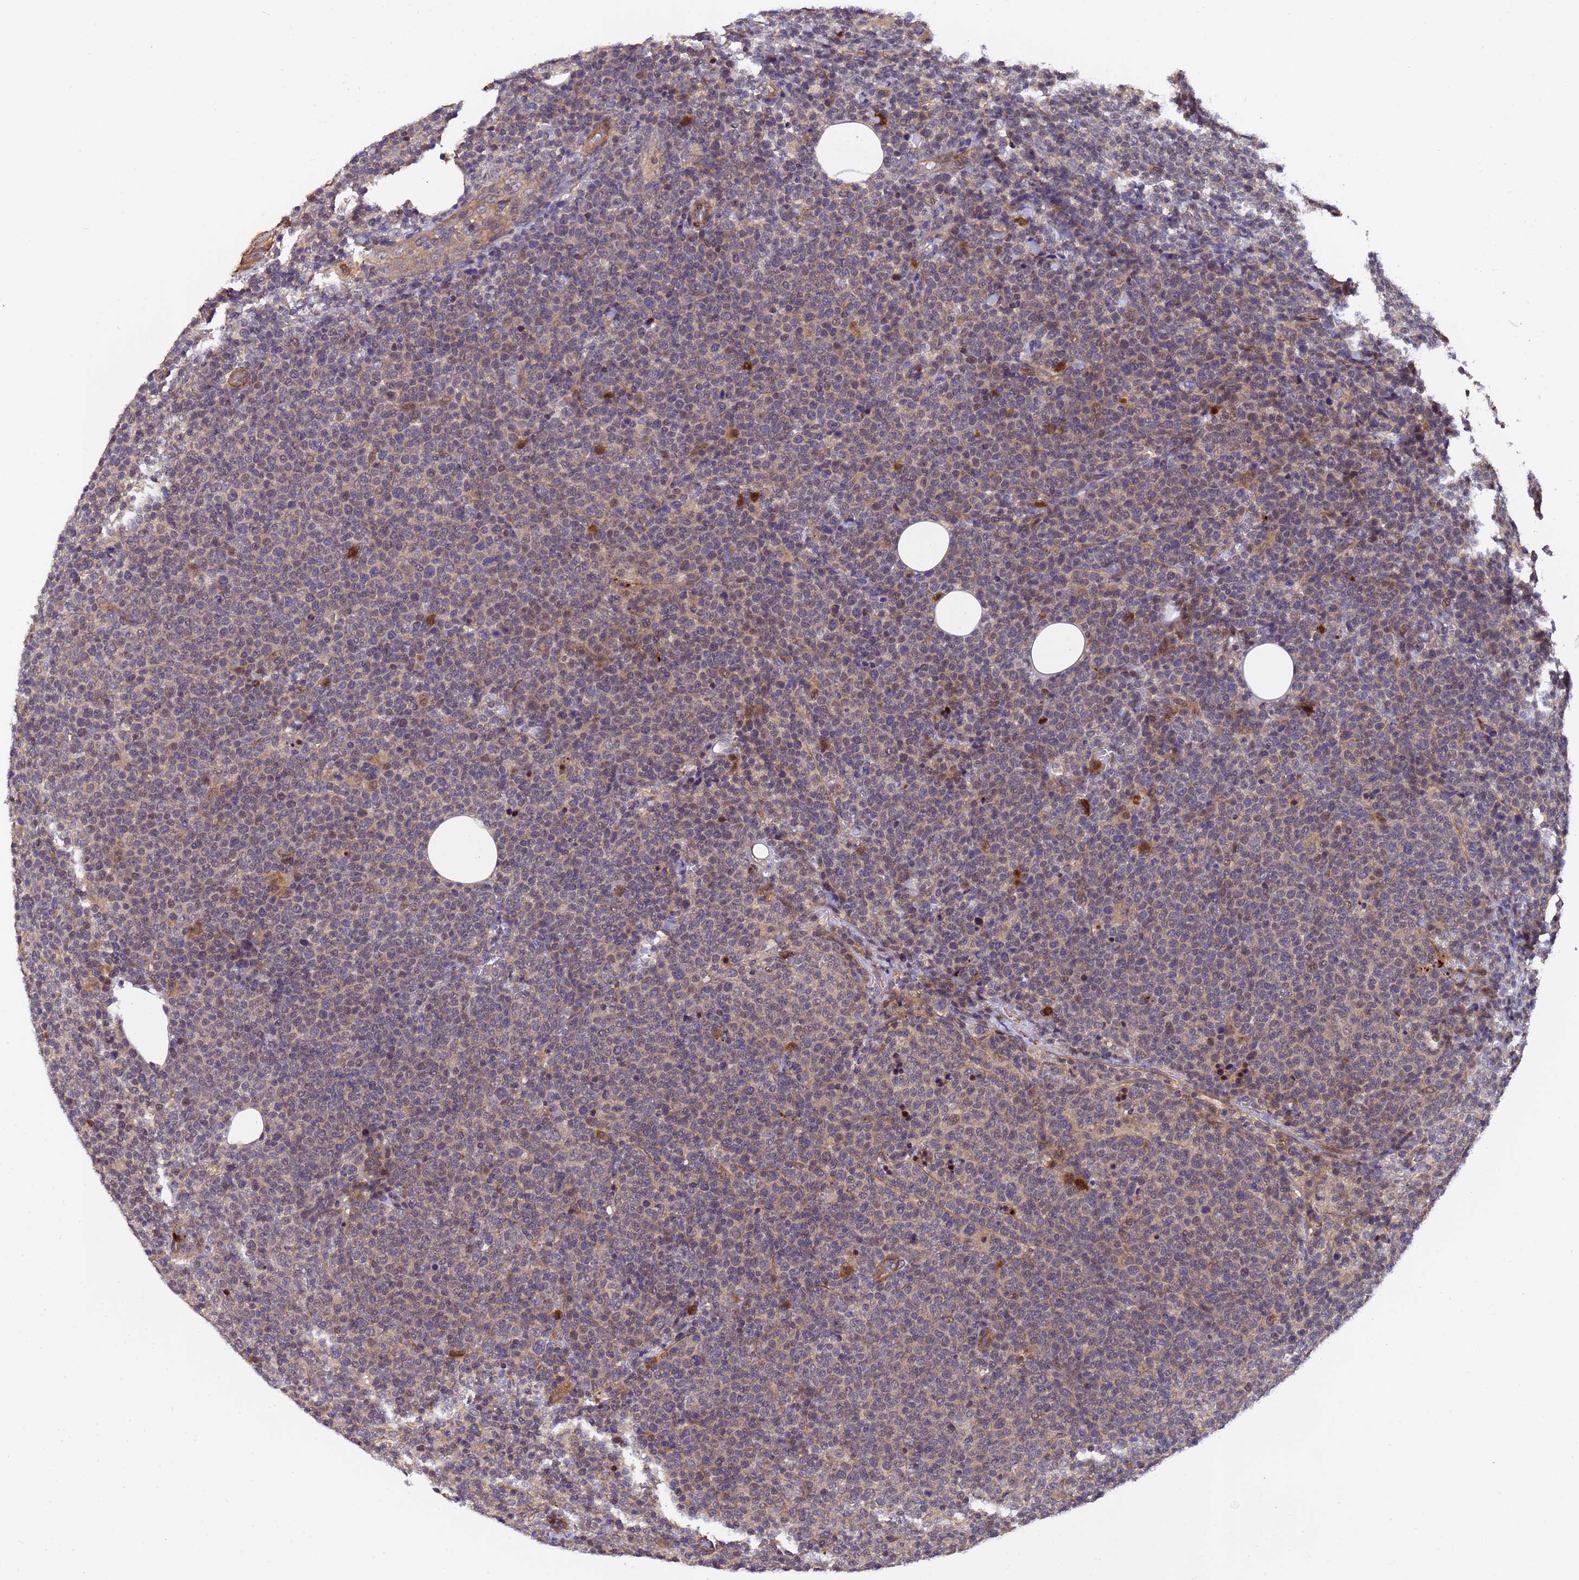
{"staining": {"intensity": "strong", "quantity": "25%-75%", "location": "cytoplasmic/membranous,nuclear"}, "tissue": "lymphoma", "cell_type": "Tumor cells", "image_type": "cancer", "snomed": [{"axis": "morphology", "description": "Malignant lymphoma, non-Hodgkin's type, High grade"}, {"axis": "topography", "description": "Lymph node"}], "caption": "Lymphoma was stained to show a protein in brown. There is high levels of strong cytoplasmic/membranous and nuclear expression in about 25%-75% of tumor cells.", "gene": "GSTCD", "patient": {"sex": "male", "age": 61}}